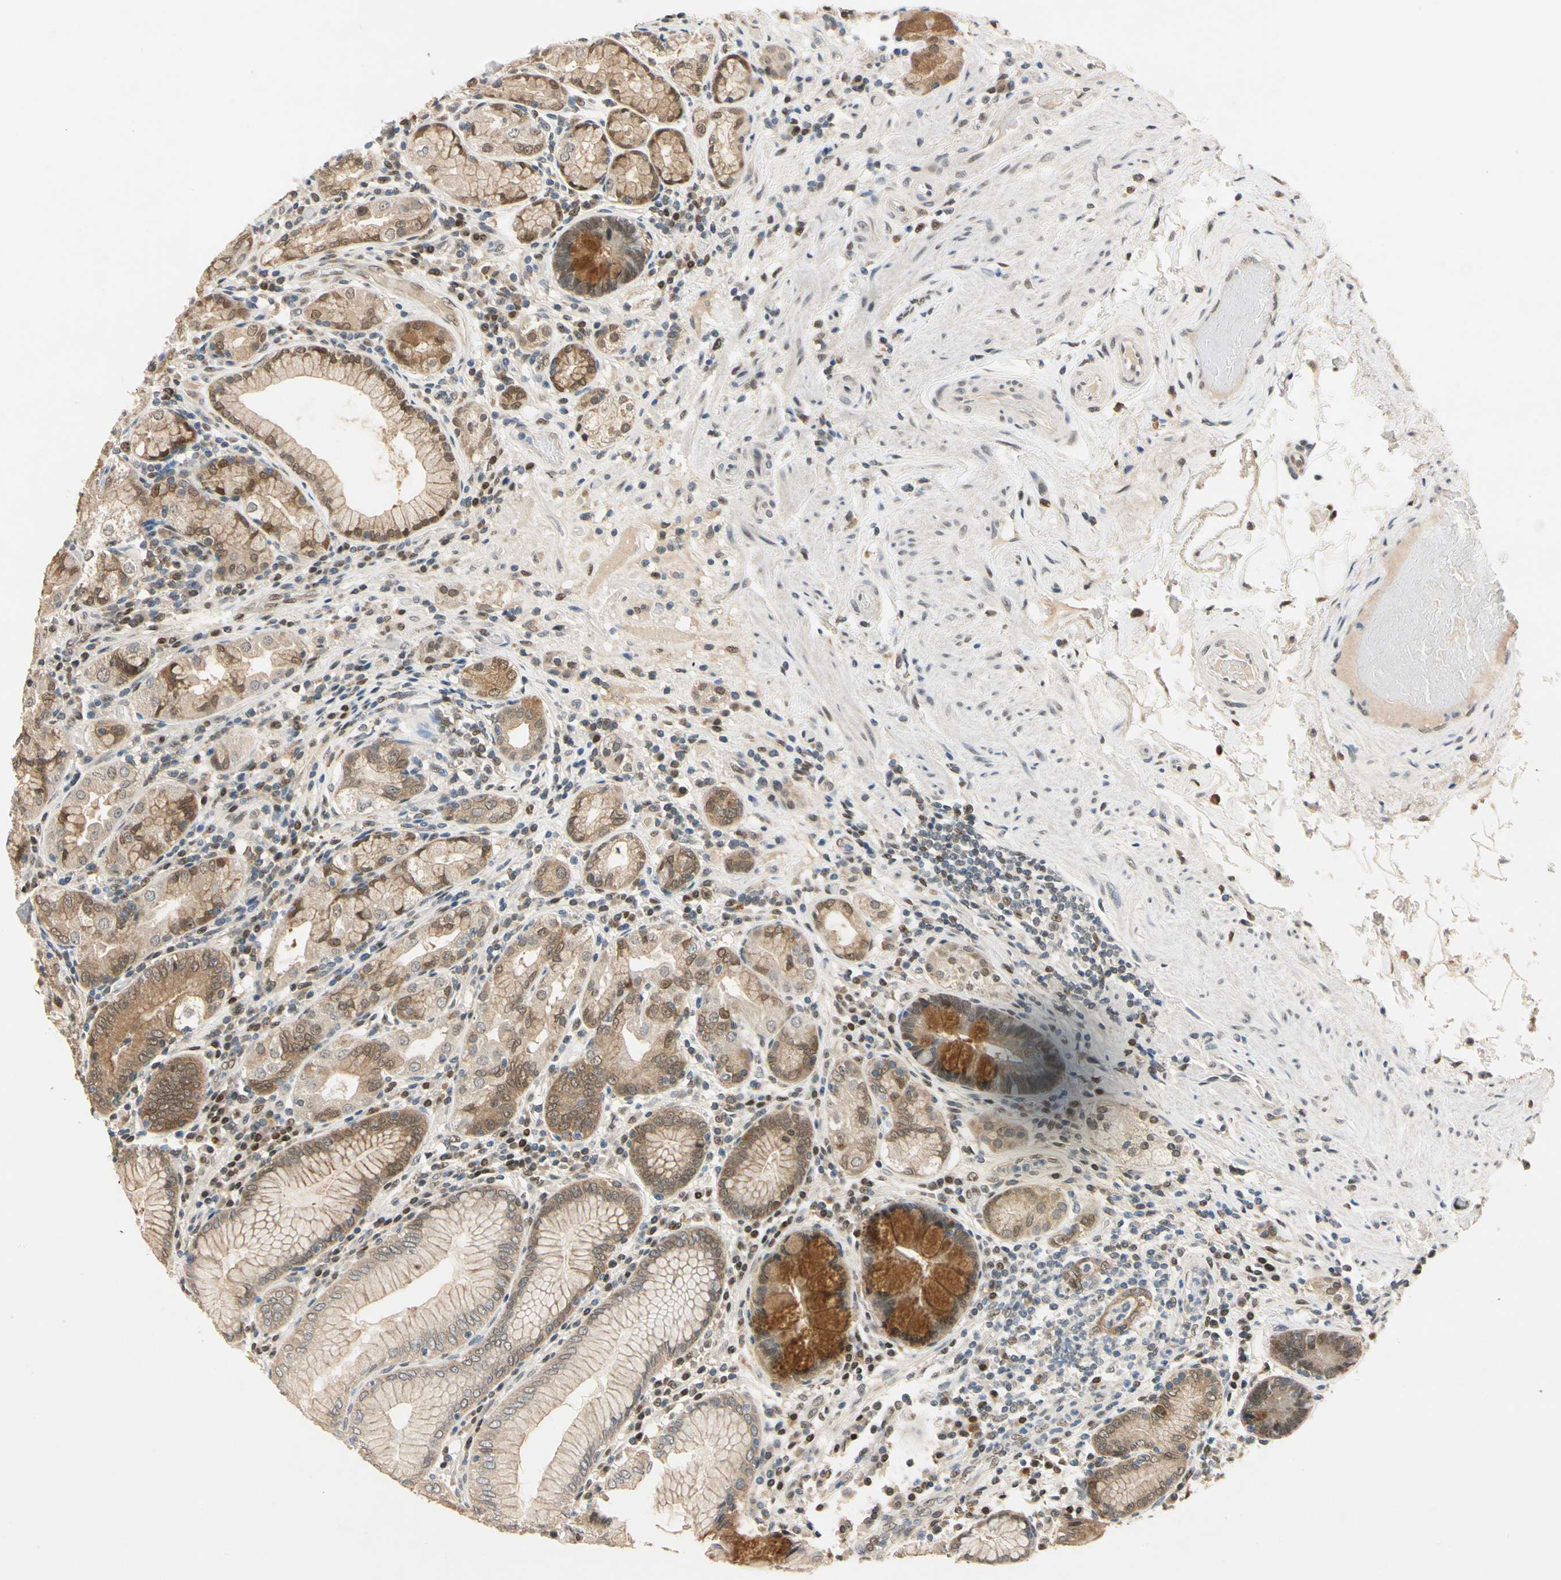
{"staining": {"intensity": "strong", "quantity": ">75%", "location": "cytoplasmic/membranous,nuclear"}, "tissue": "stomach", "cell_type": "Glandular cells", "image_type": "normal", "snomed": [{"axis": "morphology", "description": "Normal tissue, NOS"}, {"axis": "topography", "description": "Stomach, lower"}], "caption": "Immunohistochemistry image of benign stomach: stomach stained using IHC demonstrates high levels of strong protein expression localized specifically in the cytoplasmic/membranous,nuclear of glandular cells, appearing as a cytoplasmic/membranous,nuclear brown color.", "gene": "RIOX2", "patient": {"sex": "female", "age": 76}}